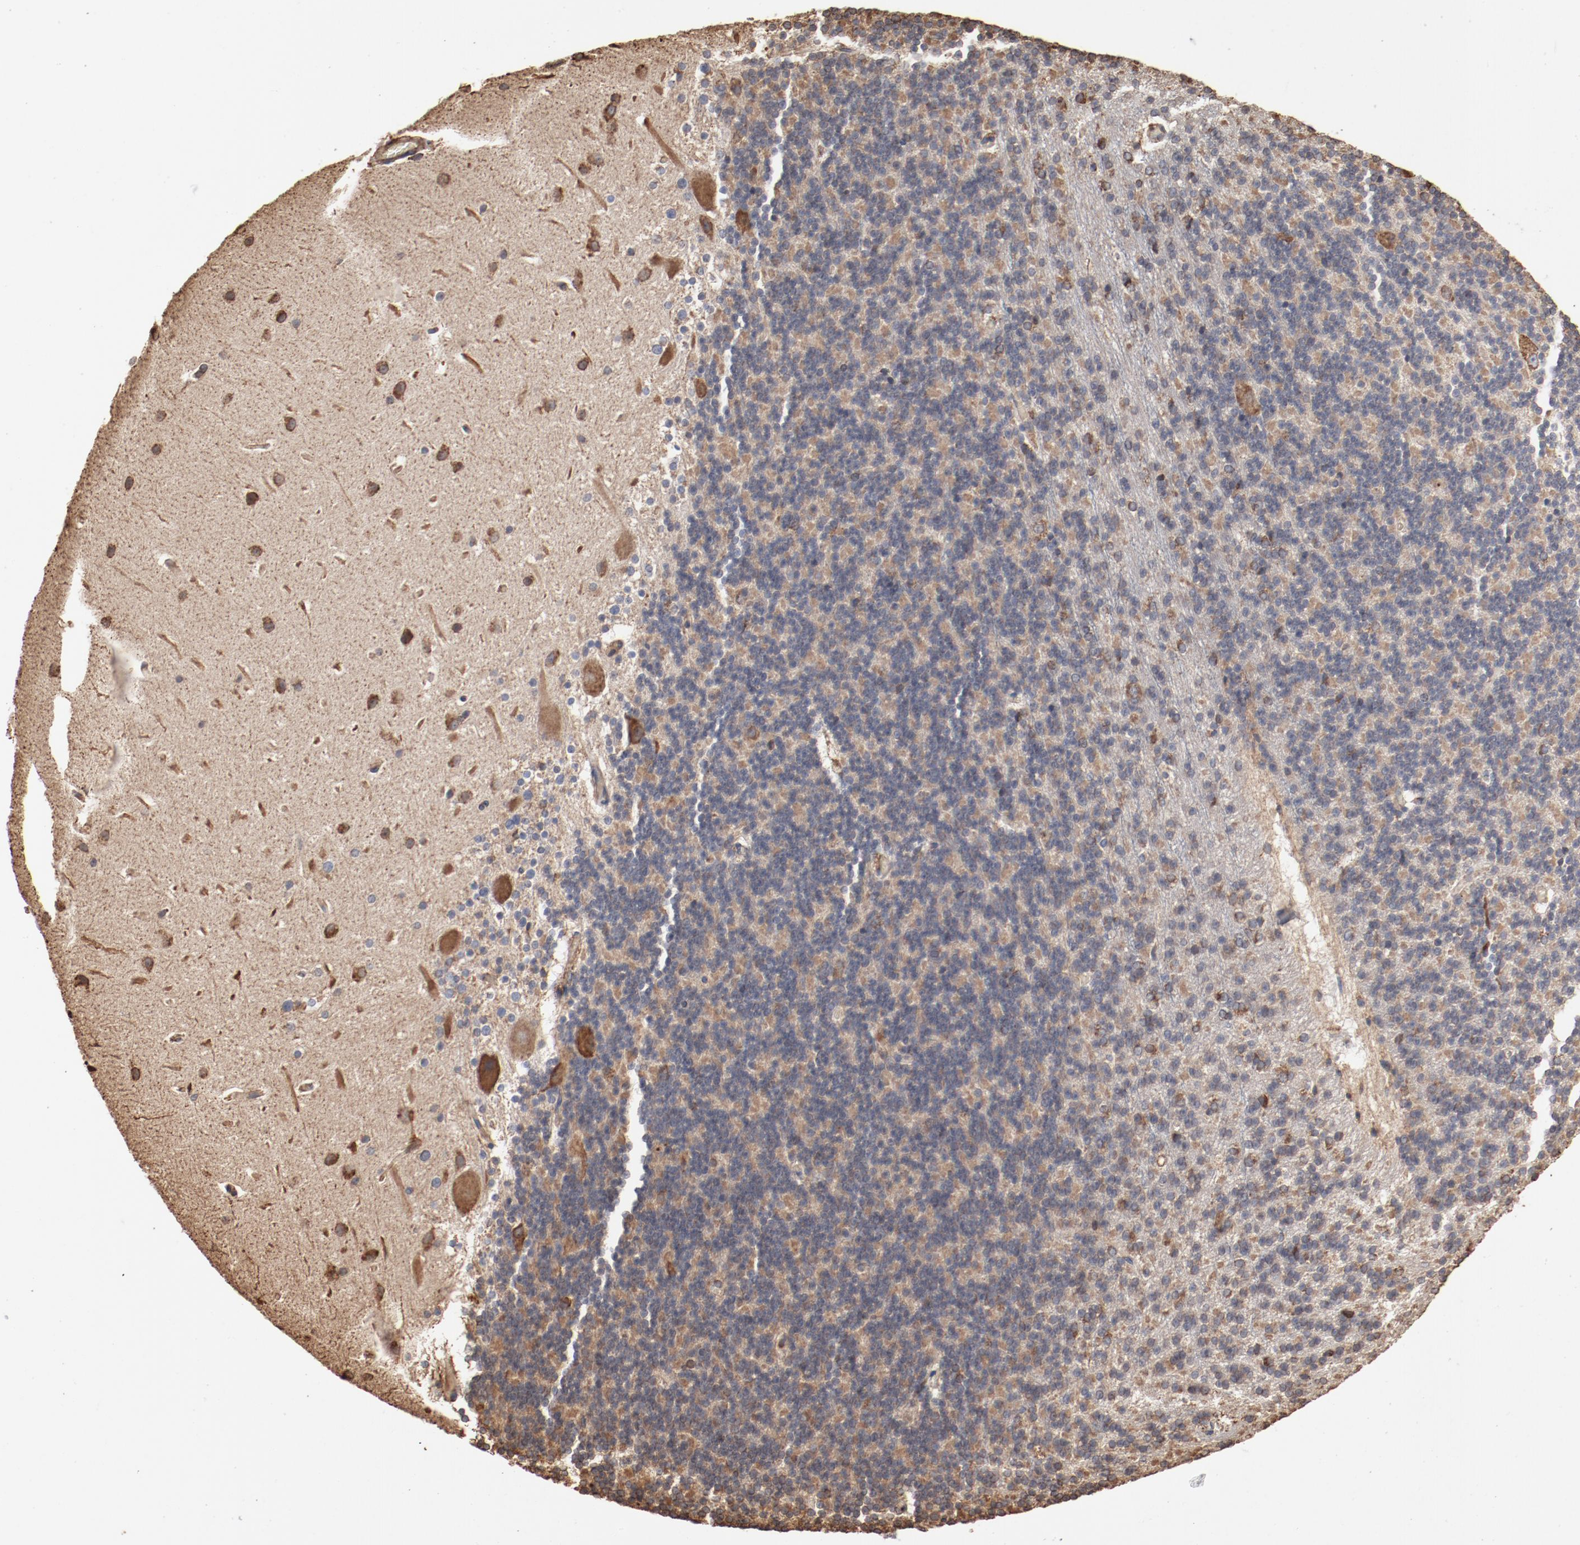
{"staining": {"intensity": "moderate", "quantity": "<25%", "location": "cytoplasmic/membranous"}, "tissue": "cerebellum", "cell_type": "Cells in granular layer", "image_type": "normal", "snomed": [{"axis": "morphology", "description": "Normal tissue, NOS"}, {"axis": "topography", "description": "Cerebellum"}], "caption": "Cerebellum stained for a protein reveals moderate cytoplasmic/membranous positivity in cells in granular layer. (Brightfield microscopy of DAB IHC at high magnification).", "gene": "PDIA3", "patient": {"sex": "female", "age": 19}}